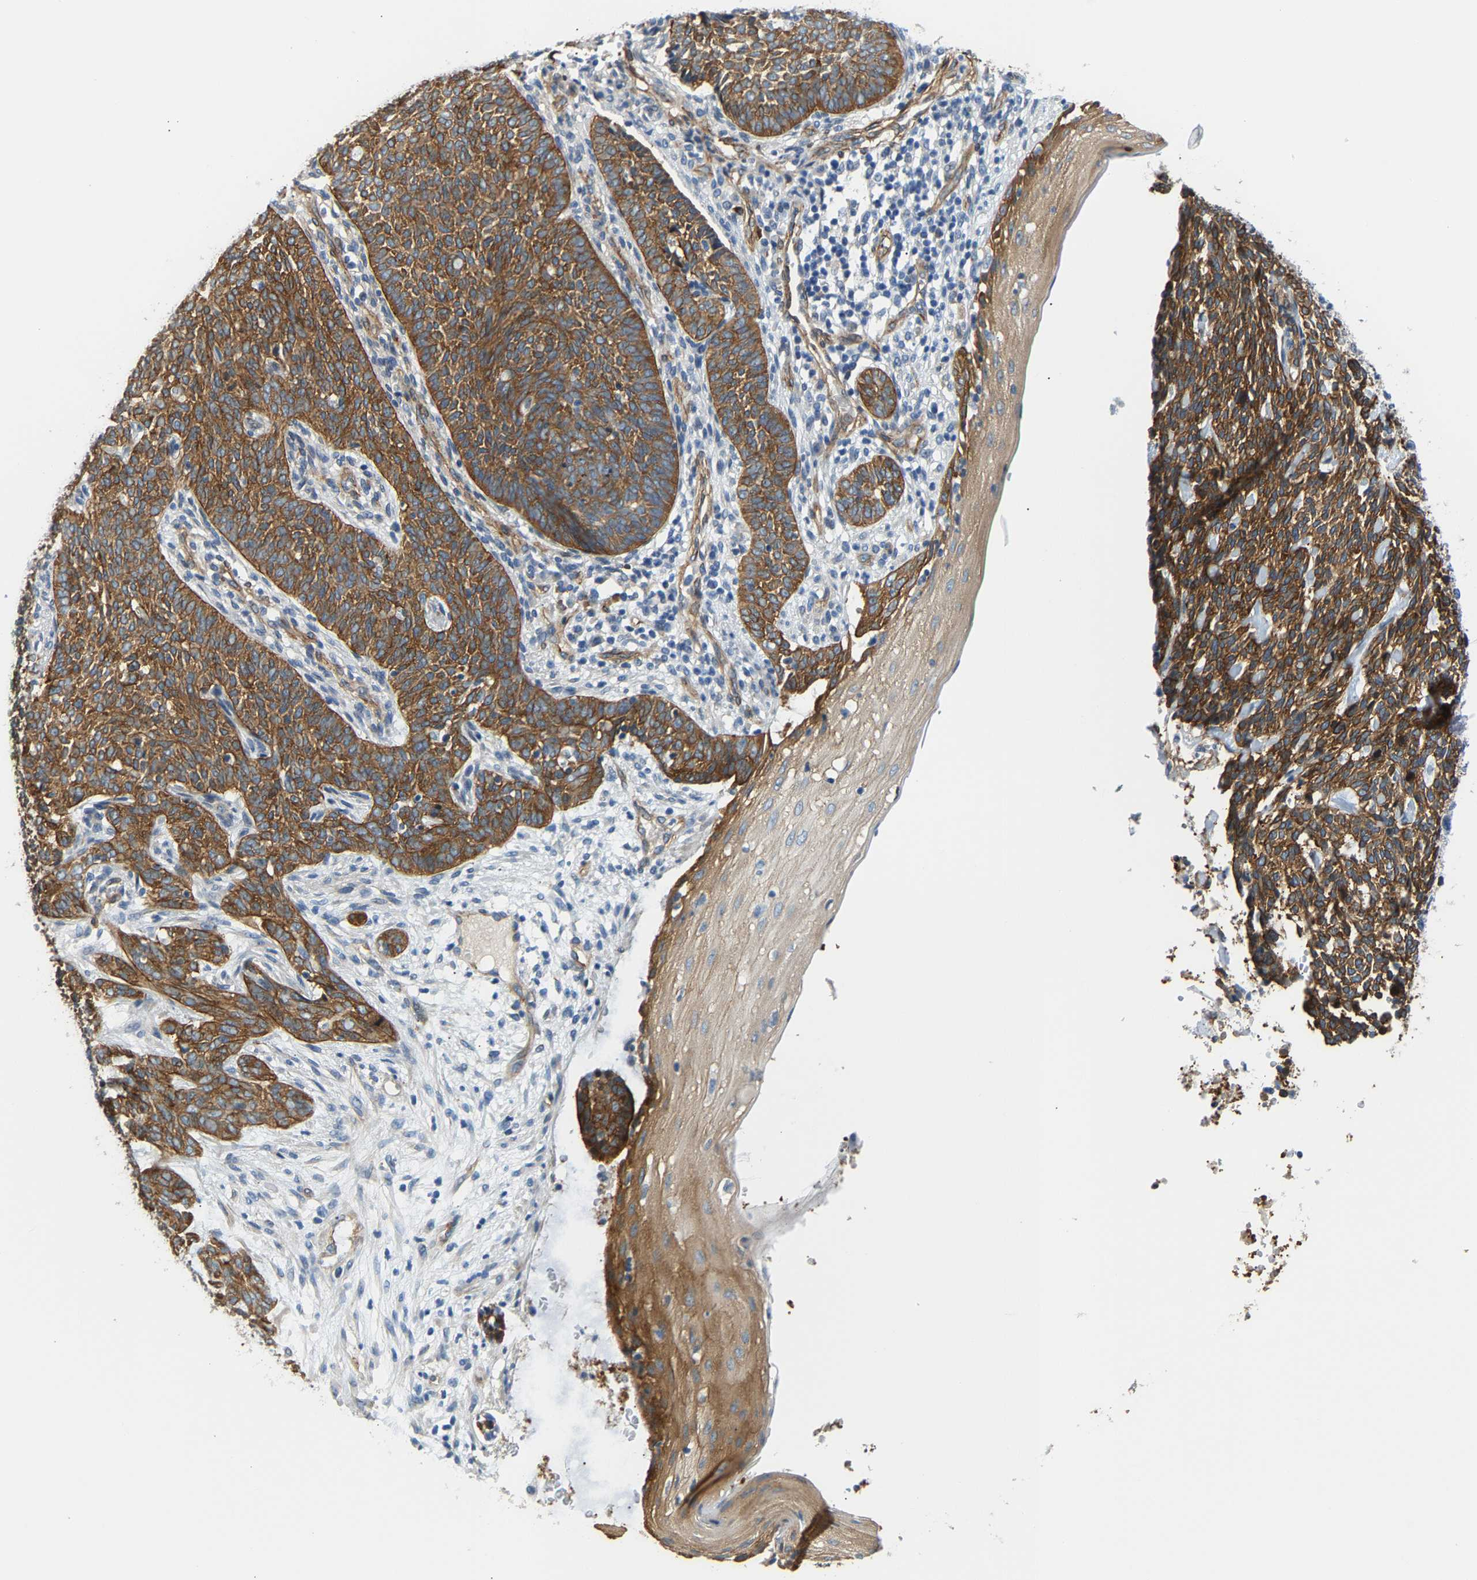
{"staining": {"intensity": "strong", "quantity": ">75%", "location": "cytoplasmic/membranous"}, "tissue": "skin cancer", "cell_type": "Tumor cells", "image_type": "cancer", "snomed": [{"axis": "morphology", "description": "Basal cell carcinoma"}, {"axis": "topography", "description": "Skin"}], "caption": "Approximately >75% of tumor cells in skin cancer display strong cytoplasmic/membranous protein staining as visualized by brown immunohistochemical staining.", "gene": "PAWR", "patient": {"sex": "male", "age": 87}}